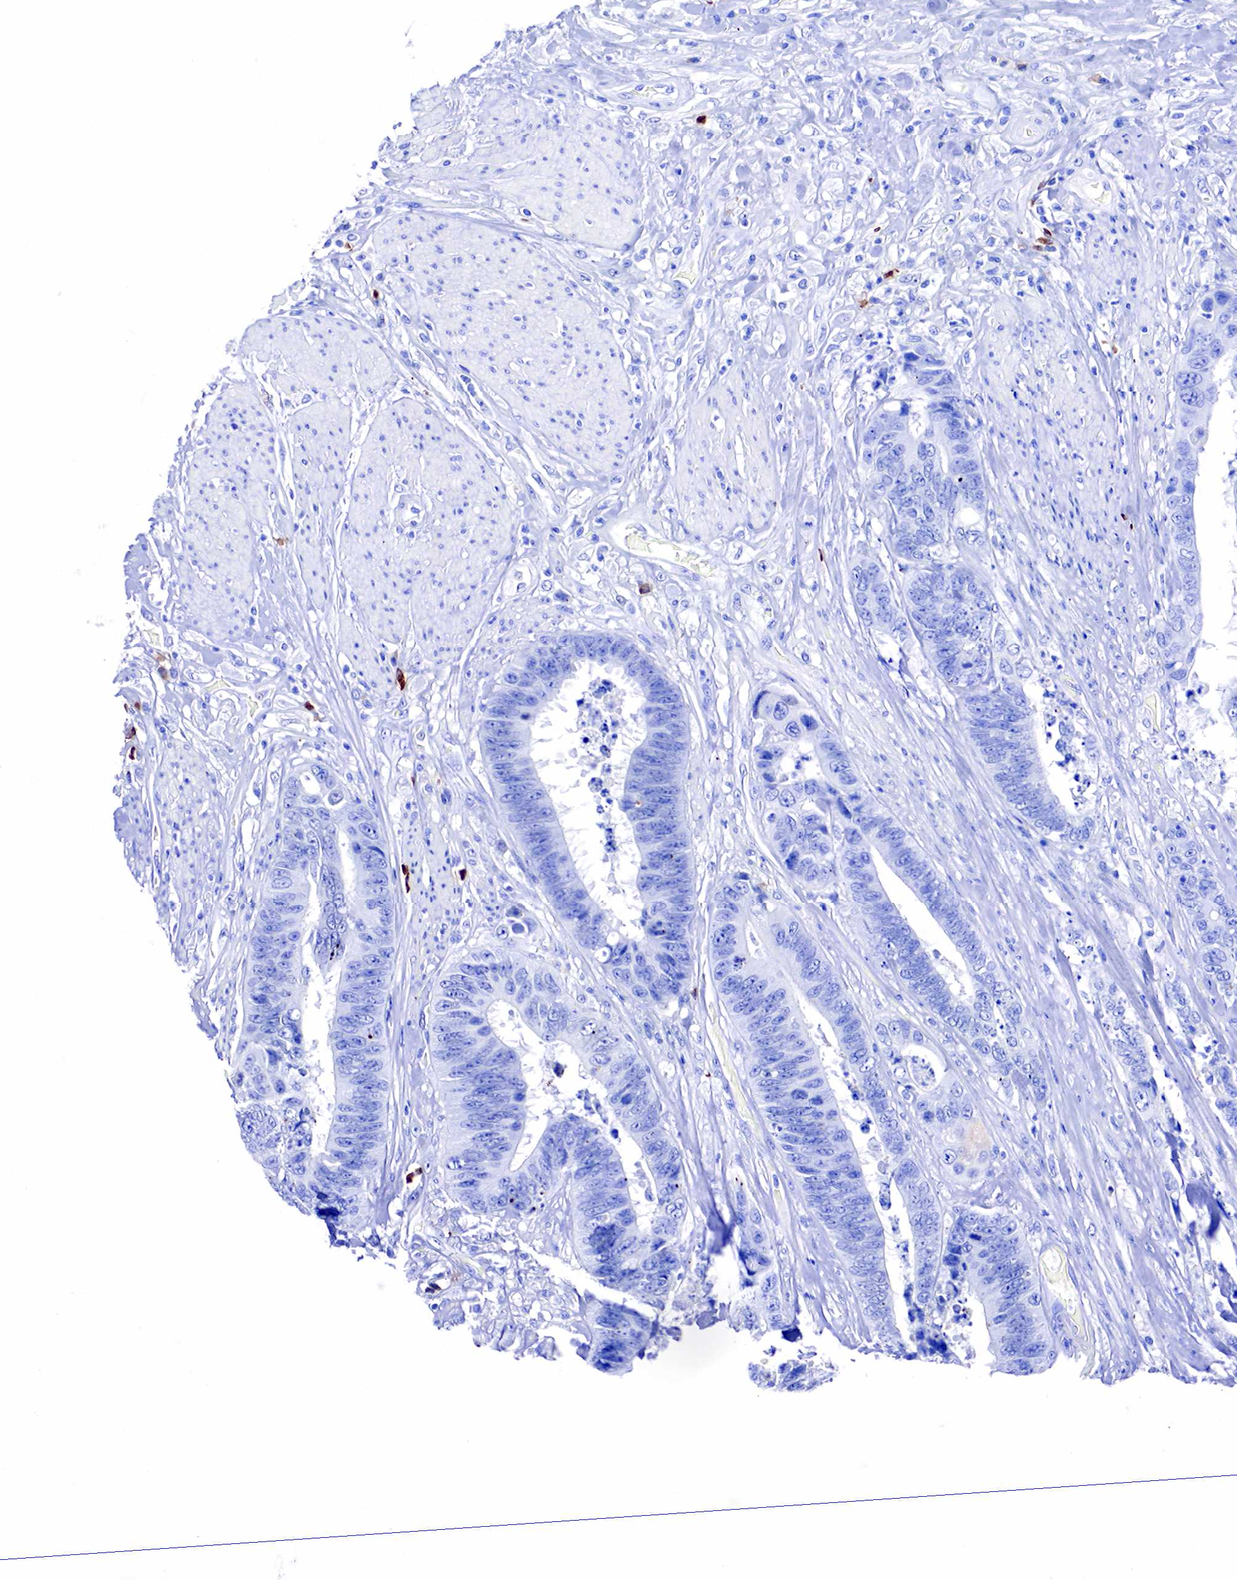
{"staining": {"intensity": "negative", "quantity": "none", "location": "none"}, "tissue": "colorectal cancer", "cell_type": "Tumor cells", "image_type": "cancer", "snomed": [{"axis": "morphology", "description": "Adenocarcinoma, NOS"}, {"axis": "topography", "description": "Rectum"}], "caption": "Colorectal cancer stained for a protein using IHC demonstrates no staining tumor cells.", "gene": "CD79A", "patient": {"sex": "female", "age": 65}}